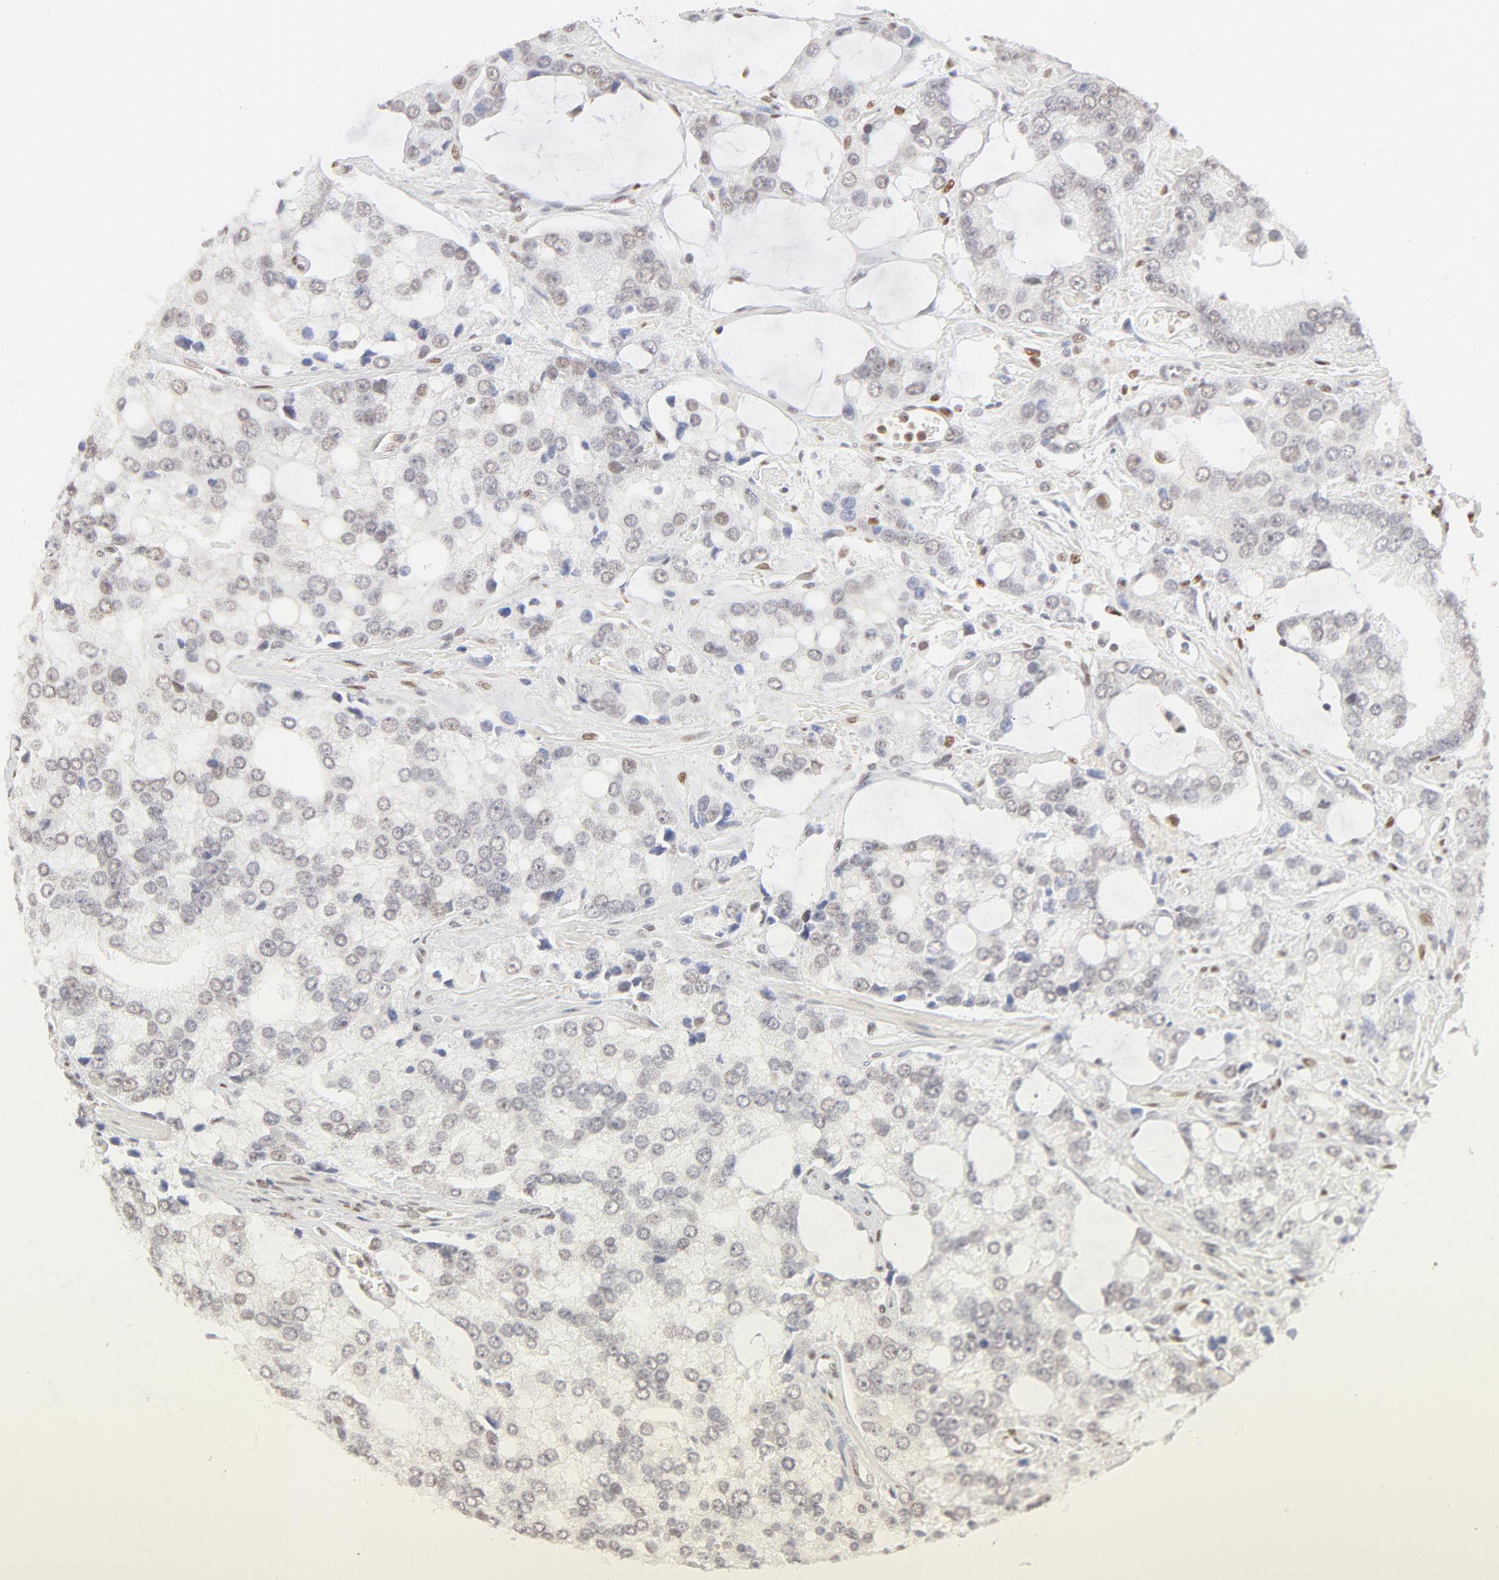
{"staining": {"intensity": "weak", "quantity": "<25%", "location": "nuclear"}, "tissue": "prostate cancer", "cell_type": "Tumor cells", "image_type": "cancer", "snomed": [{"axis": "morphology", "description": "Adenocarcinoma, High grade"}, {"axis": "topography", "description": "Prostate"}], "caption": "Tumor cells show no significant positivity in prostate cancer (high-grade adenocarcinoma).", "gene": "PBX1", "patient": {"sex": "male", "age": 67}}